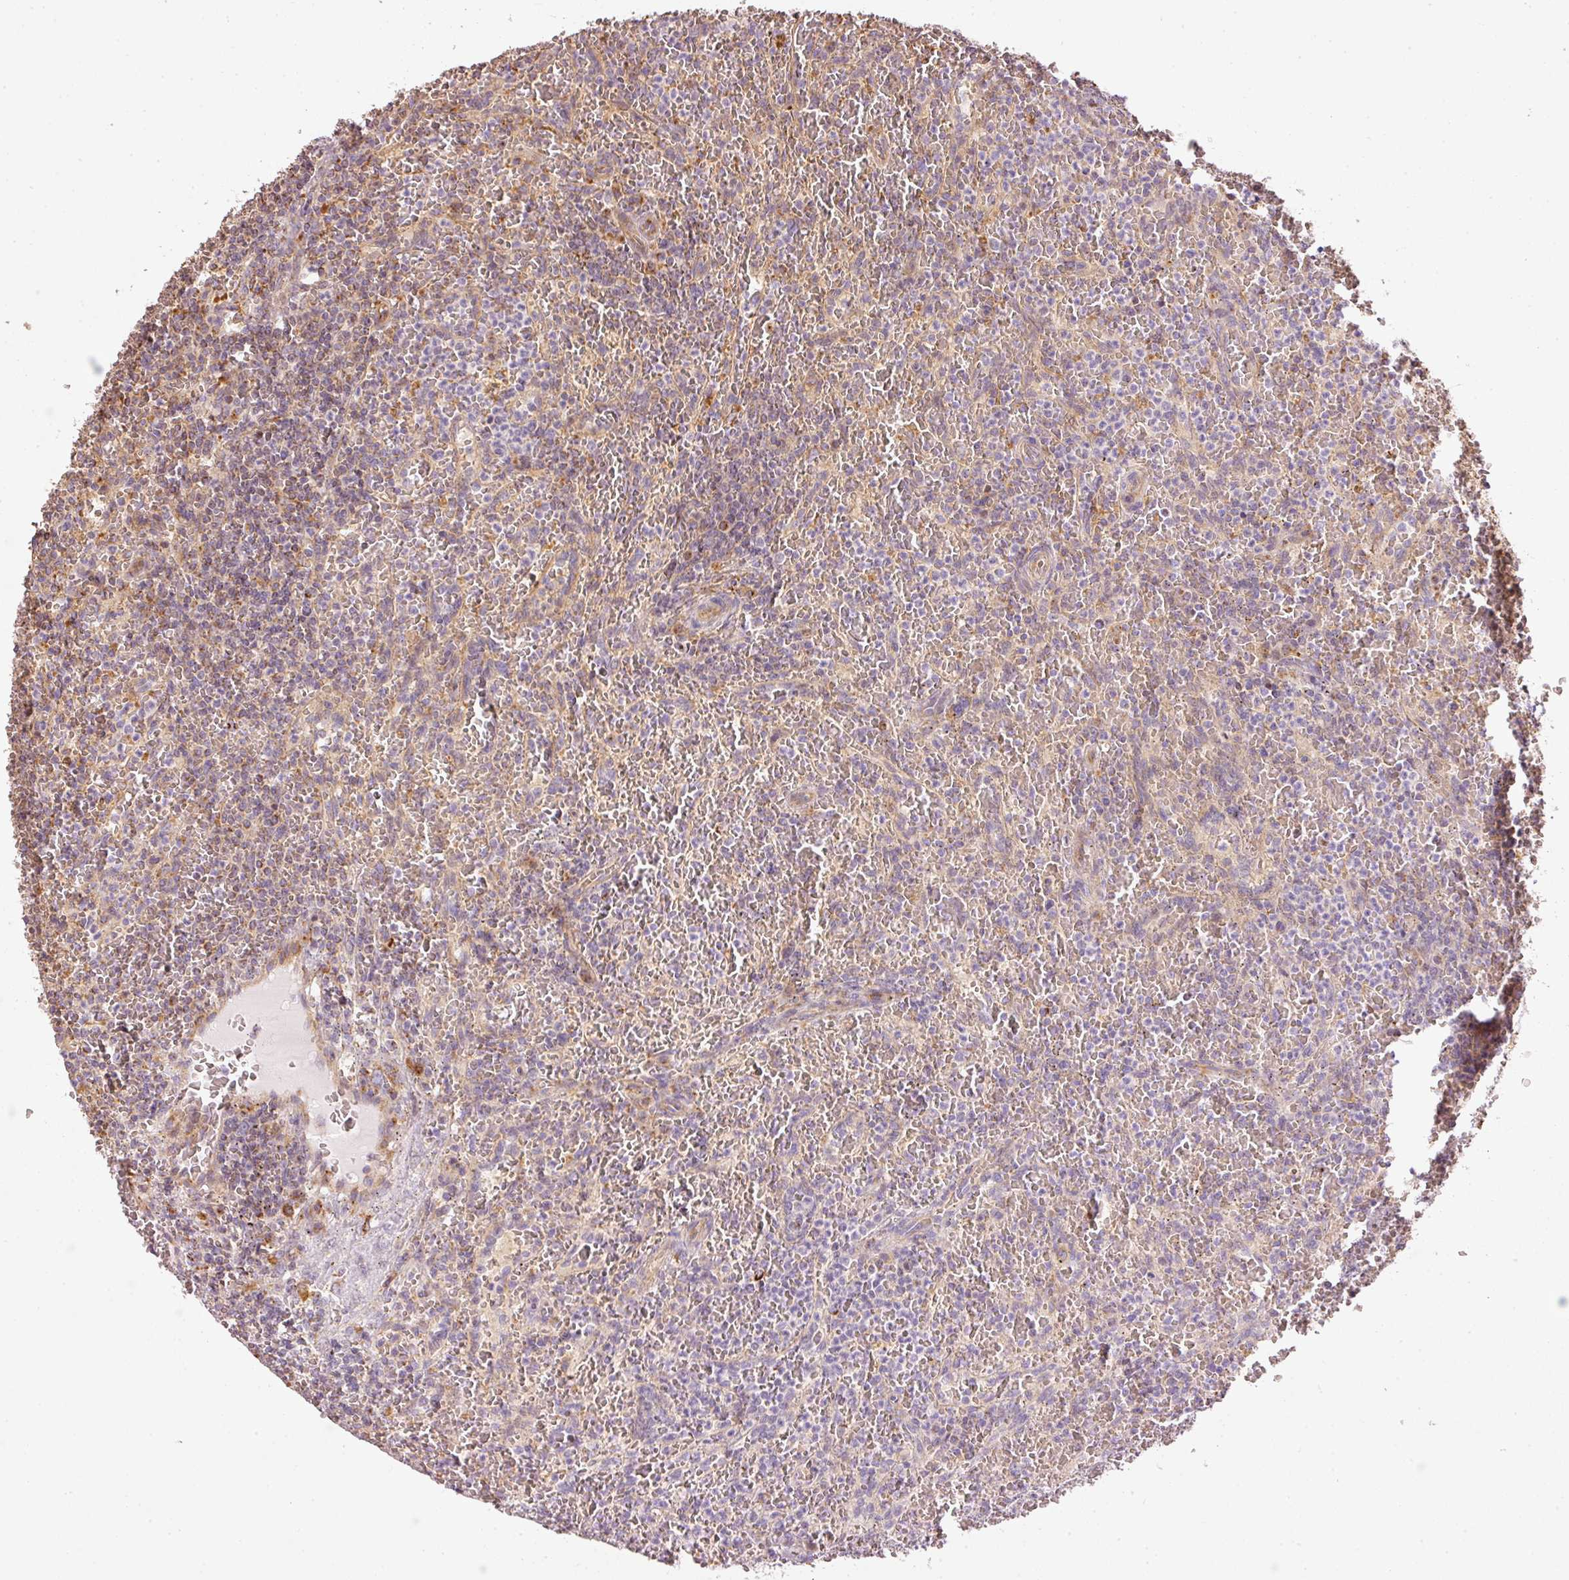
{"staining": {"intensity": "negative", "quantity": "none", "location": "none"}, "tissue": "lymphoma", "cell_type": "Tumor cells", "image_type": "cancer", "snomed": [{"axis": "morphology", "description": "Malignant lymphoma, non-Hodgkin's type, Low grade"}, {"axis": "topography", "description": "Spleen"}], "caption": "High magnification brightfield microscopy of lymphoma stained with DAB (brown) and counterstained with hematoxylin (blue): tumor cells show no significant staining.", "gene": "MTHFD1L", "patient": {"sex": "female", "age": 64}}